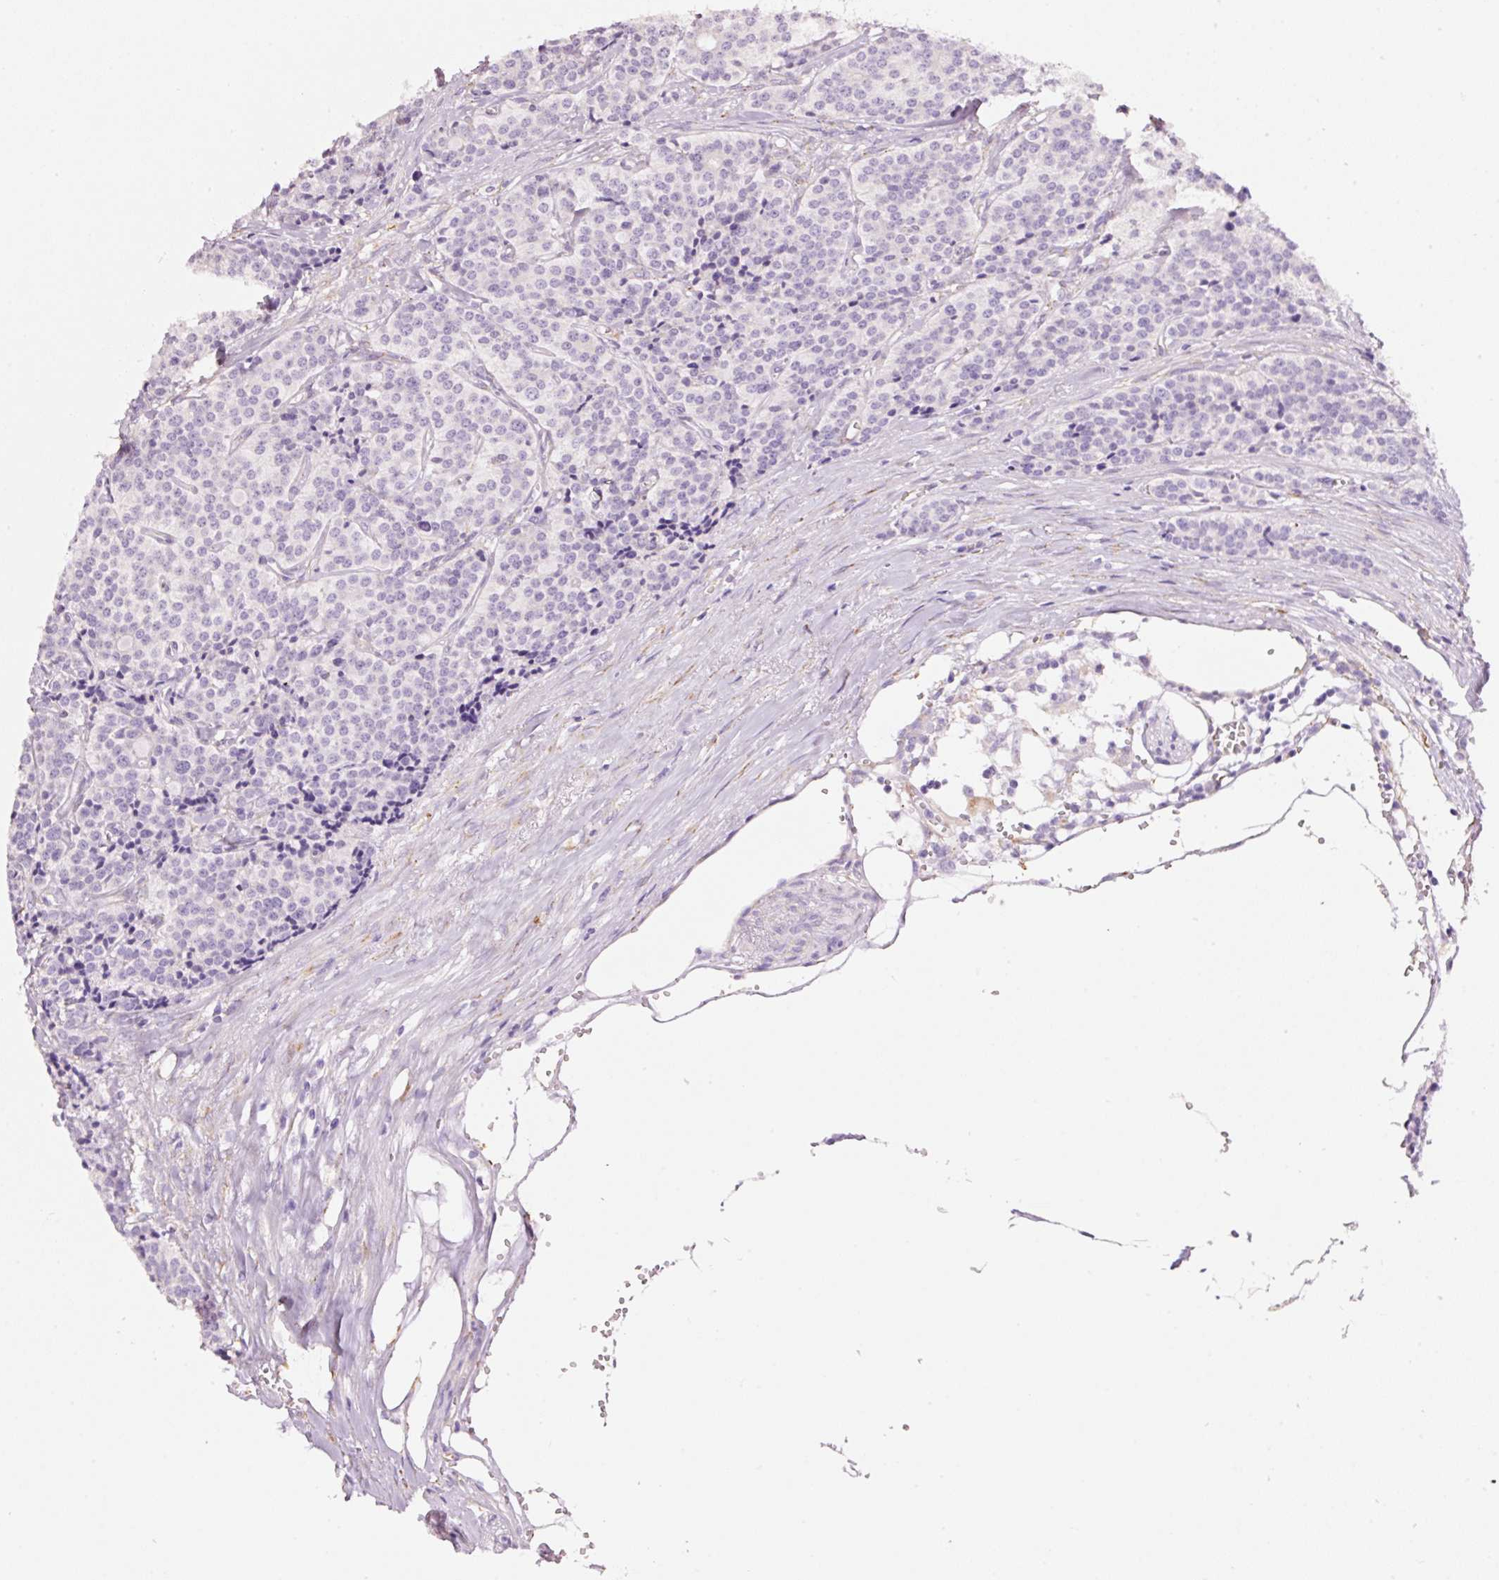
{"staining": {"intensity": "negative", "quantity": "none", "location": "none"}, "tissue": "carcinoid", "cell_type": "Tumor cells", "image_type": "cancer", "snomed": [{"axis": "morphology", "description": "Carcinoid, malignant, NOS"}, {"axis": "topography", "description": "Small intestine"}], "caption": "The histopathology image shows no staining of tumor cells in carcinoid.", "gene": "GCG", "patient": {"sex": "male", "age": 63}}